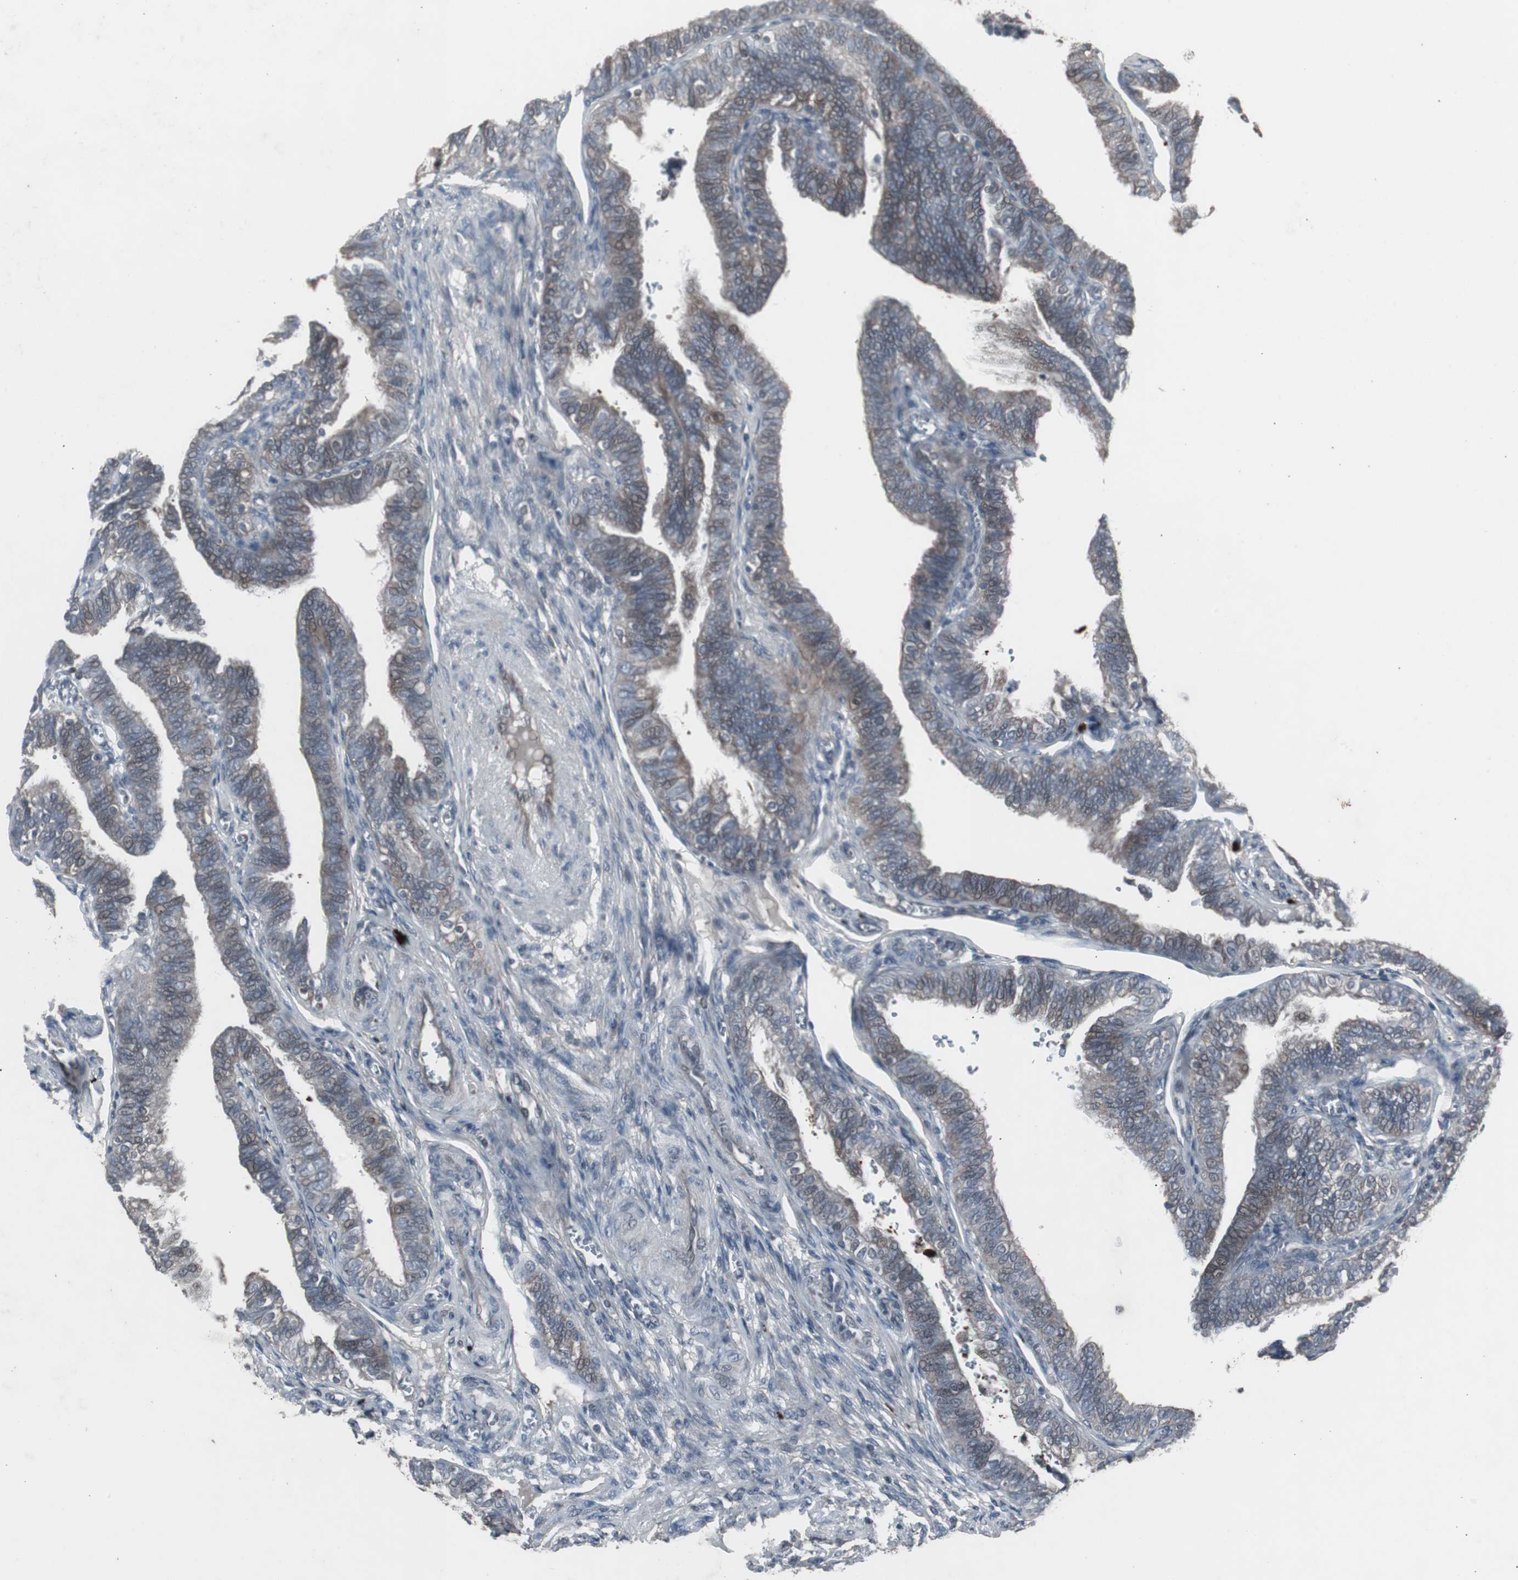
{"staining": {"intensity": "weak", "quantity": "25%-75%", "location": "cytoplasmic/membranous"}, "tissue": "fallopian tube", "cell_type": "Glandular cells", "image_type": "normal", "snomed": [{"axis": "morphology", "description": "Normal tissue, NOS"}, {"axis": "topography", "description": "Fallopian tube"}], "caption": "Weak cytoplasmic/membranous protein staining is seen in about 25%-75% of glandular cells in fallopian tube. (brown staining indicates protein expression, while blue staining denotes nuclei).", "gene": "SSTR2", "patient": {"sex": "female", "age": 46}}